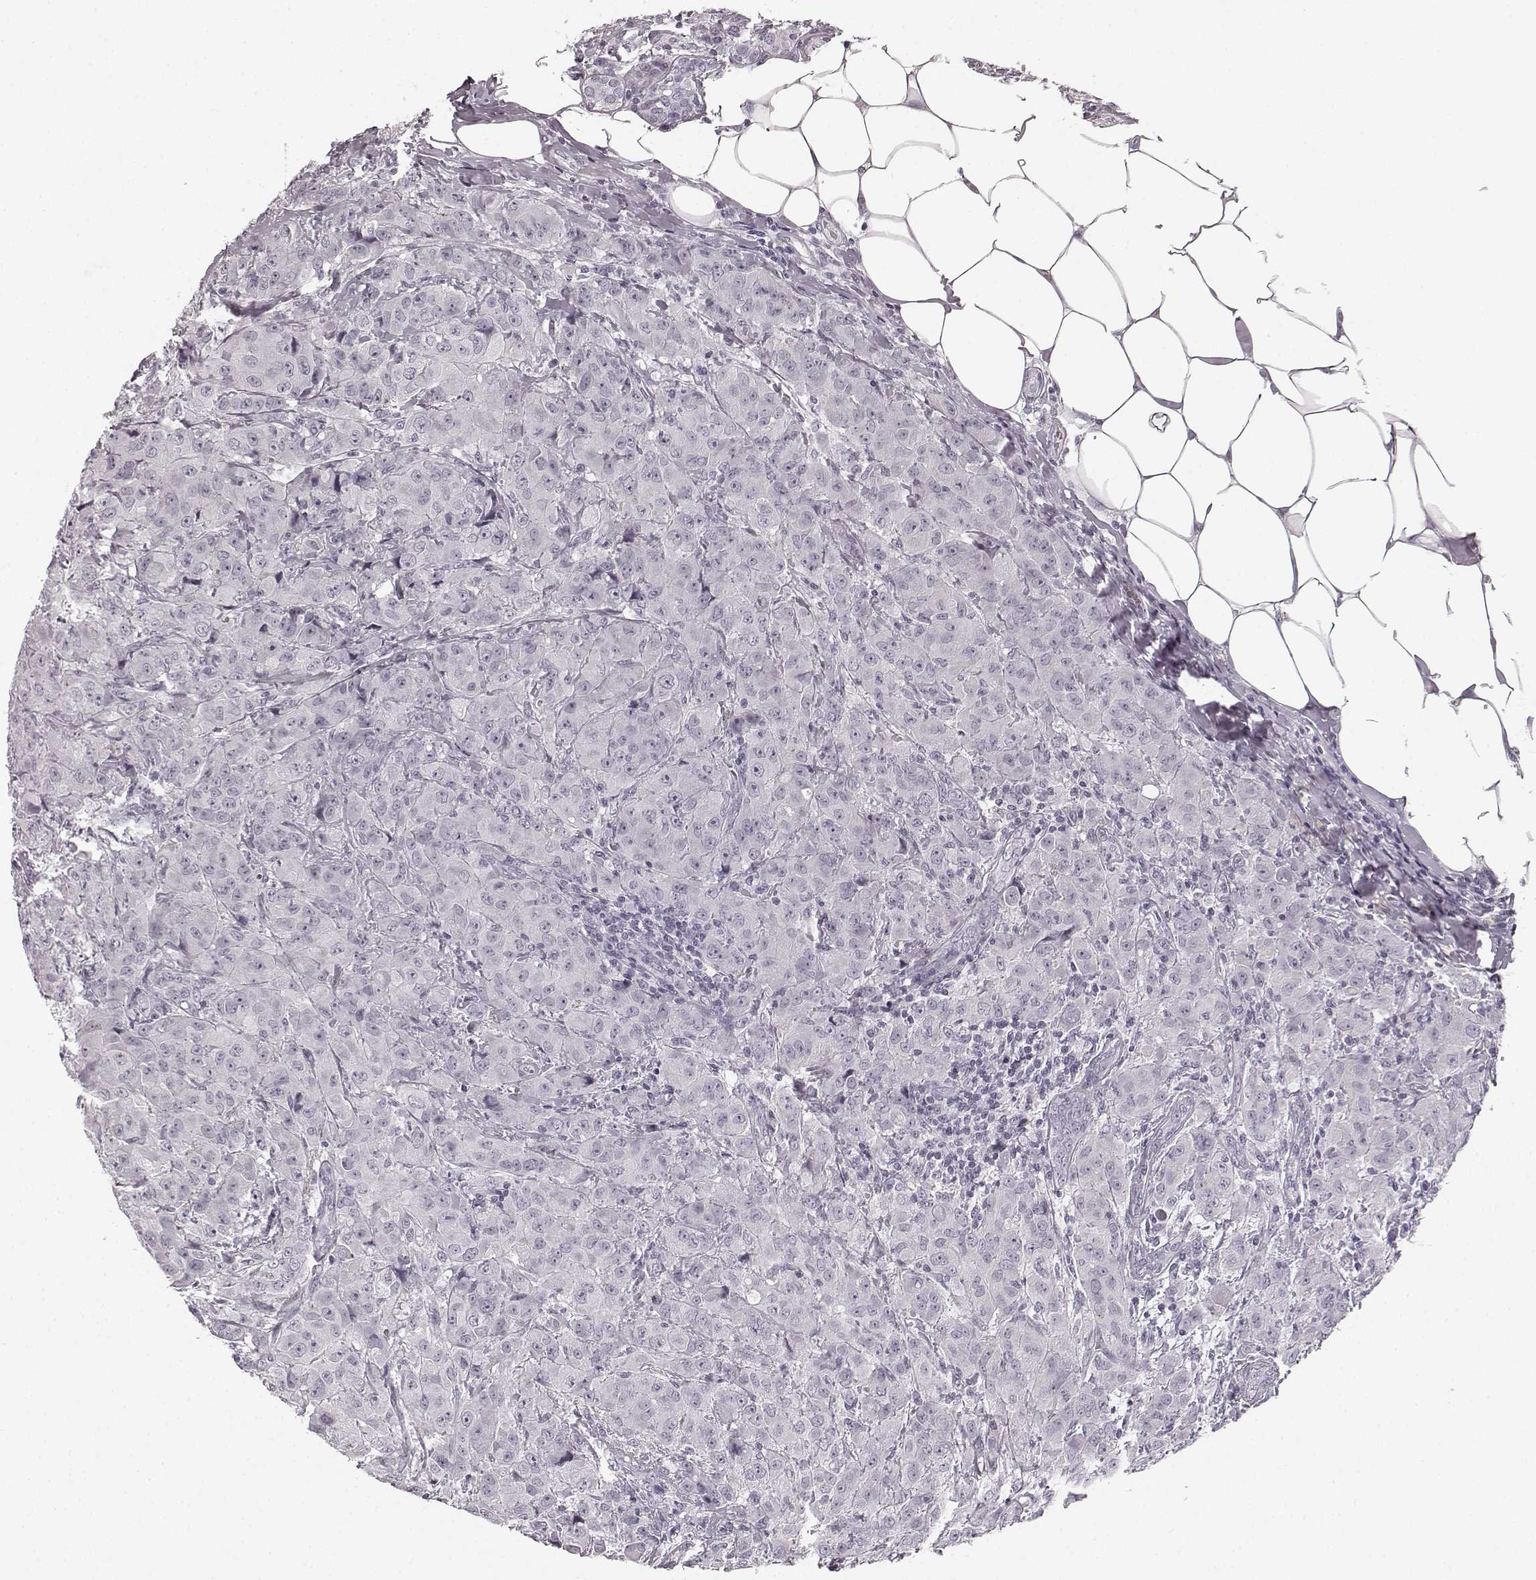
{"staining": {"intensity": "negative", "quantity": "none", "location": "none"}, "tissue": "breast cancer", "cell_type": "Tumor cells", "image_type": "cancer", "snomed": [{"axis": "morphology", "description": "Normal tissue, NOS"}, {"axis": "morphology", "description": "Duct carcinoma"}, {"axis": "topography", "description": "Breast"}], "caption": "The immunohistochemistry photomicrograph has no significant staining in tumor cells of breast cancer tissue. The staining is performed using DAB (3,3'-diaminobenzidine) brown chromogen with nuclei counter-stained in using hematoxylin.", "gene": "TMPRSS15", "patient": {"sex": "female", "age": 43}}